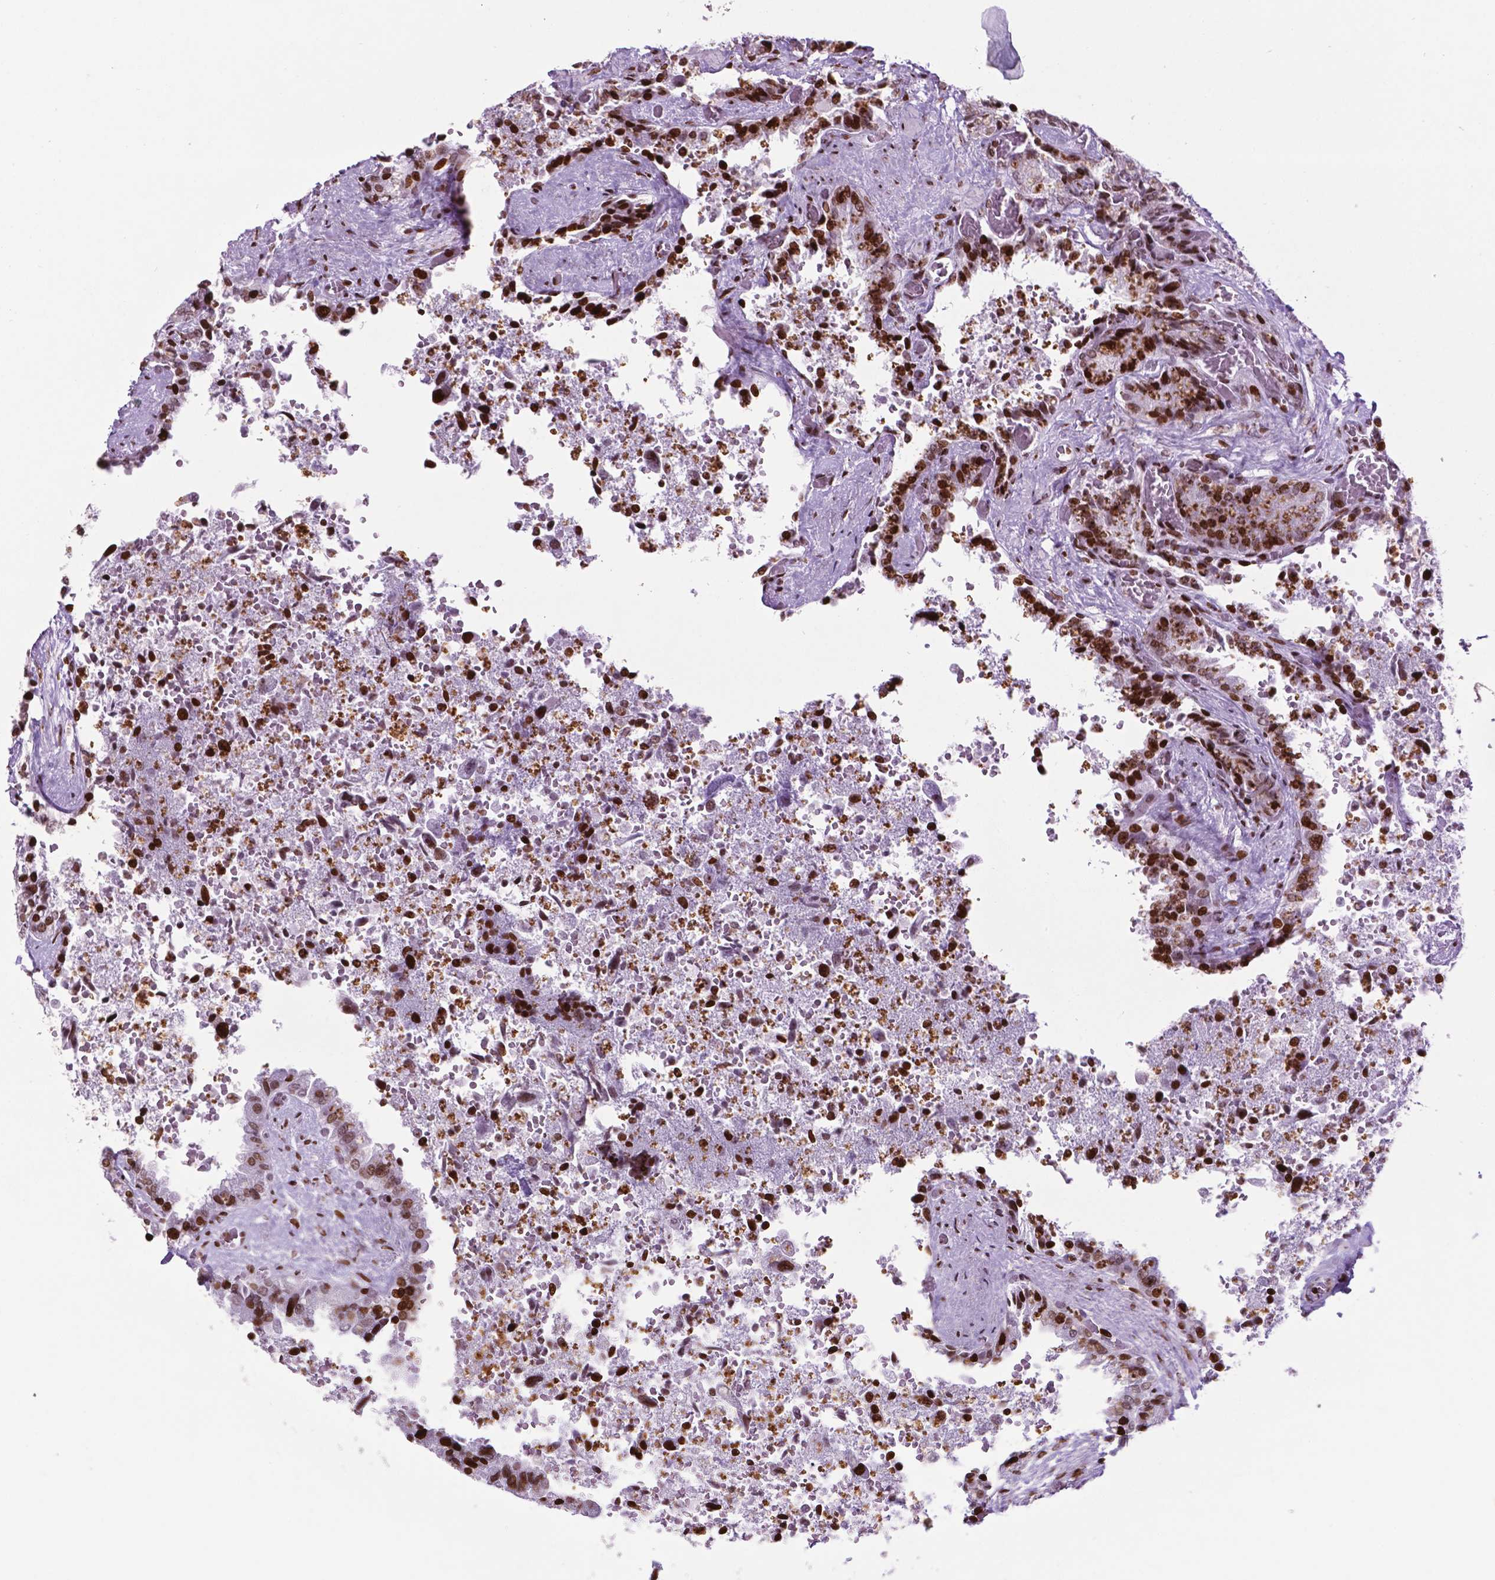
{"staining": {"intensity": "strong", "quantity": ">75%", "location": "nuclear"}, "tissue": "seminal vesicle", "cell_type": "Glandular cells", "image_type": "normal", "snomed": [{"axis": "morphology", "description": "Normal tissue, NOS"}, {"axis": "topography", "description": "Seminal veicle"}], "caption": "Seminal vesicle stained with DAB immunohistochemistry shows high levels of strong nuclear positivity in approximately >75% of glandular cells. Using DAB (3,3'-diaminobenzidine) (brown) and hematoxylin (blue) stains, captured at high magnification using brightfield microscopy.", "gene": "TMEM250", "patient": {"sex": "male", "age": 57}}